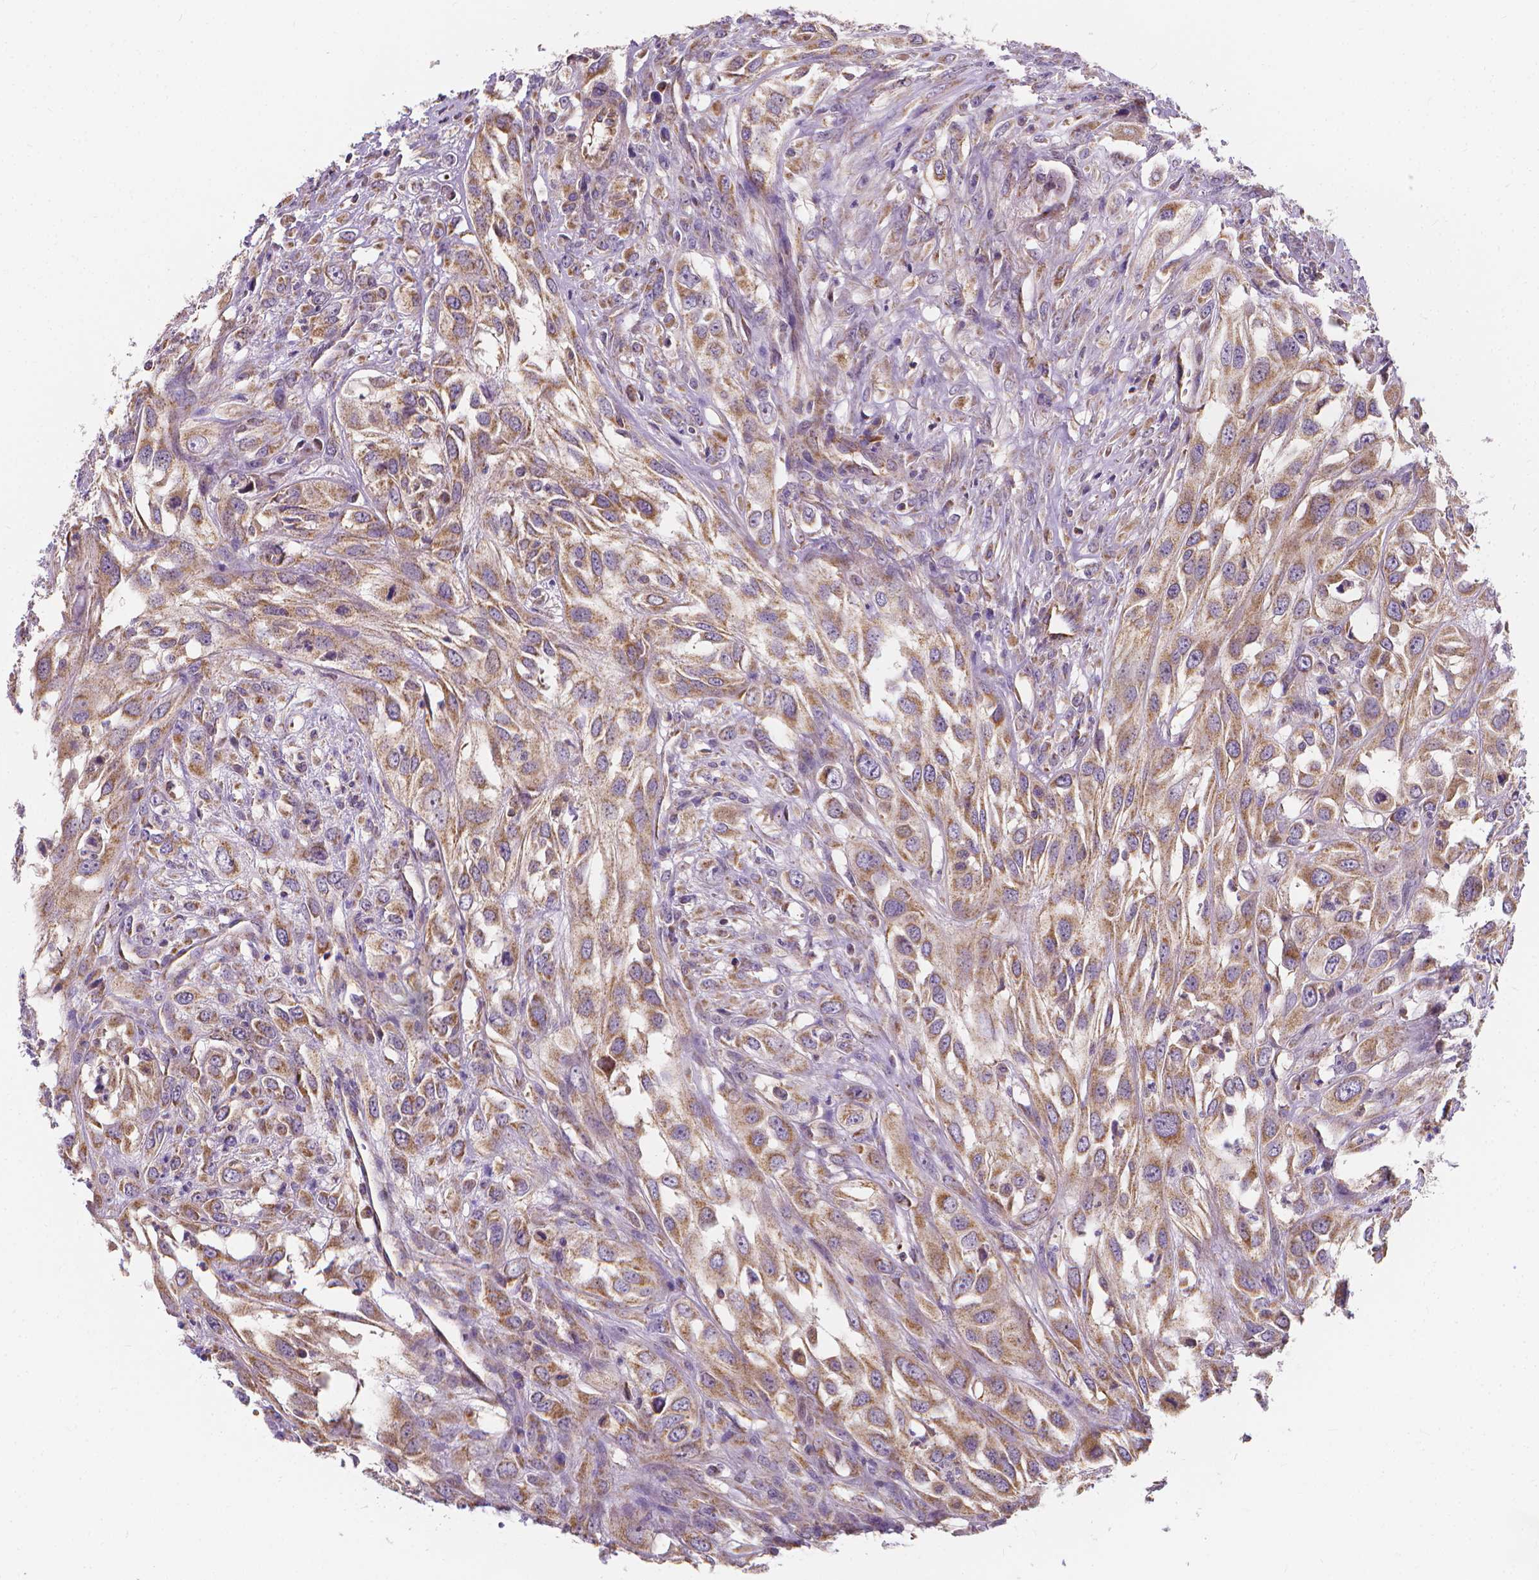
{"staining": {"intensity": "moderate", "quantity": ">75%", "location": "cytoplasmic/membranous"}, "tissue": "urothelial cancer", "cell_type": "Tumor cells", "image_type": "cancer", "snomed": [{"axis": "morphology", "description": "Urothelial carcinoma, High grade"}, {"axis": "topography", "description": "Urinary bladder"}], "caption": "Immunohistochemistry (IHC) (DAB) staining of human high-grade urothelial carcinoma reveals moderate cytoplasmic/membranous protein expression in approximately >75% of tumor cells.", "gene": "SNCAIP", "patient": {"sex": "male", "age": 67}}